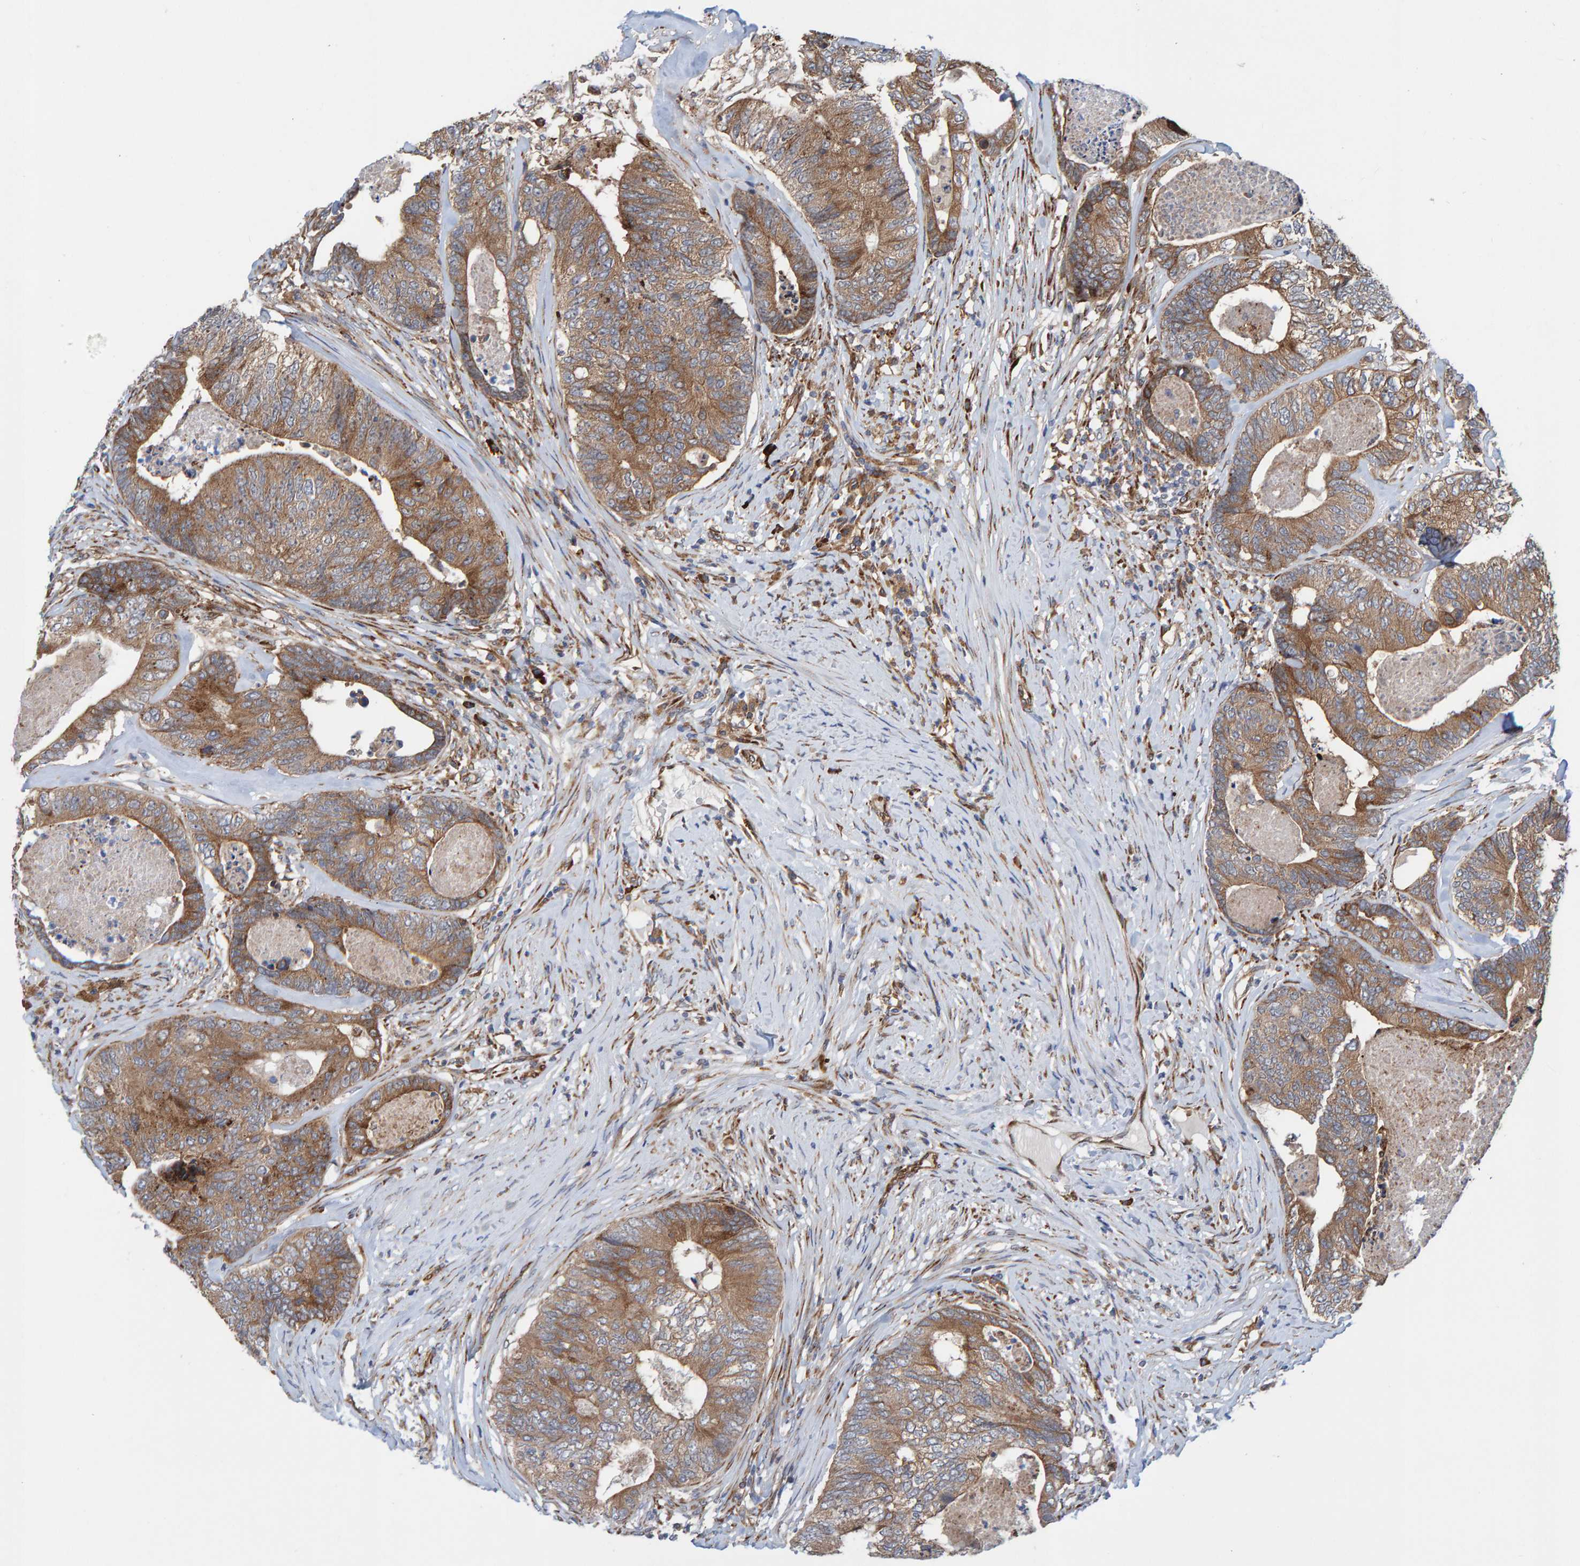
{"staining": {"intensity": "moderate", "quantity": ">75%", "location": "cytoplasmic/membranous"}, "tissue": "colorectal cancer", "cell_type": "Tumor cells", "image_type": "cancer", "snomed": [{"axis": "morphology", "description": "Adenocarcinoma, NOS"}, {"axis": "topography", "description": "Colon"}], "caption": "DAB (3,3'-diaminobenzidine) immunohistochemical staining of human colorectal cancer exhibits moderate cytoplasmic/membranous protein positivity in approximately >75% of tumor cells.", "gene": "KIAA0753", "patient": {"sex": "female", "age": 67}}